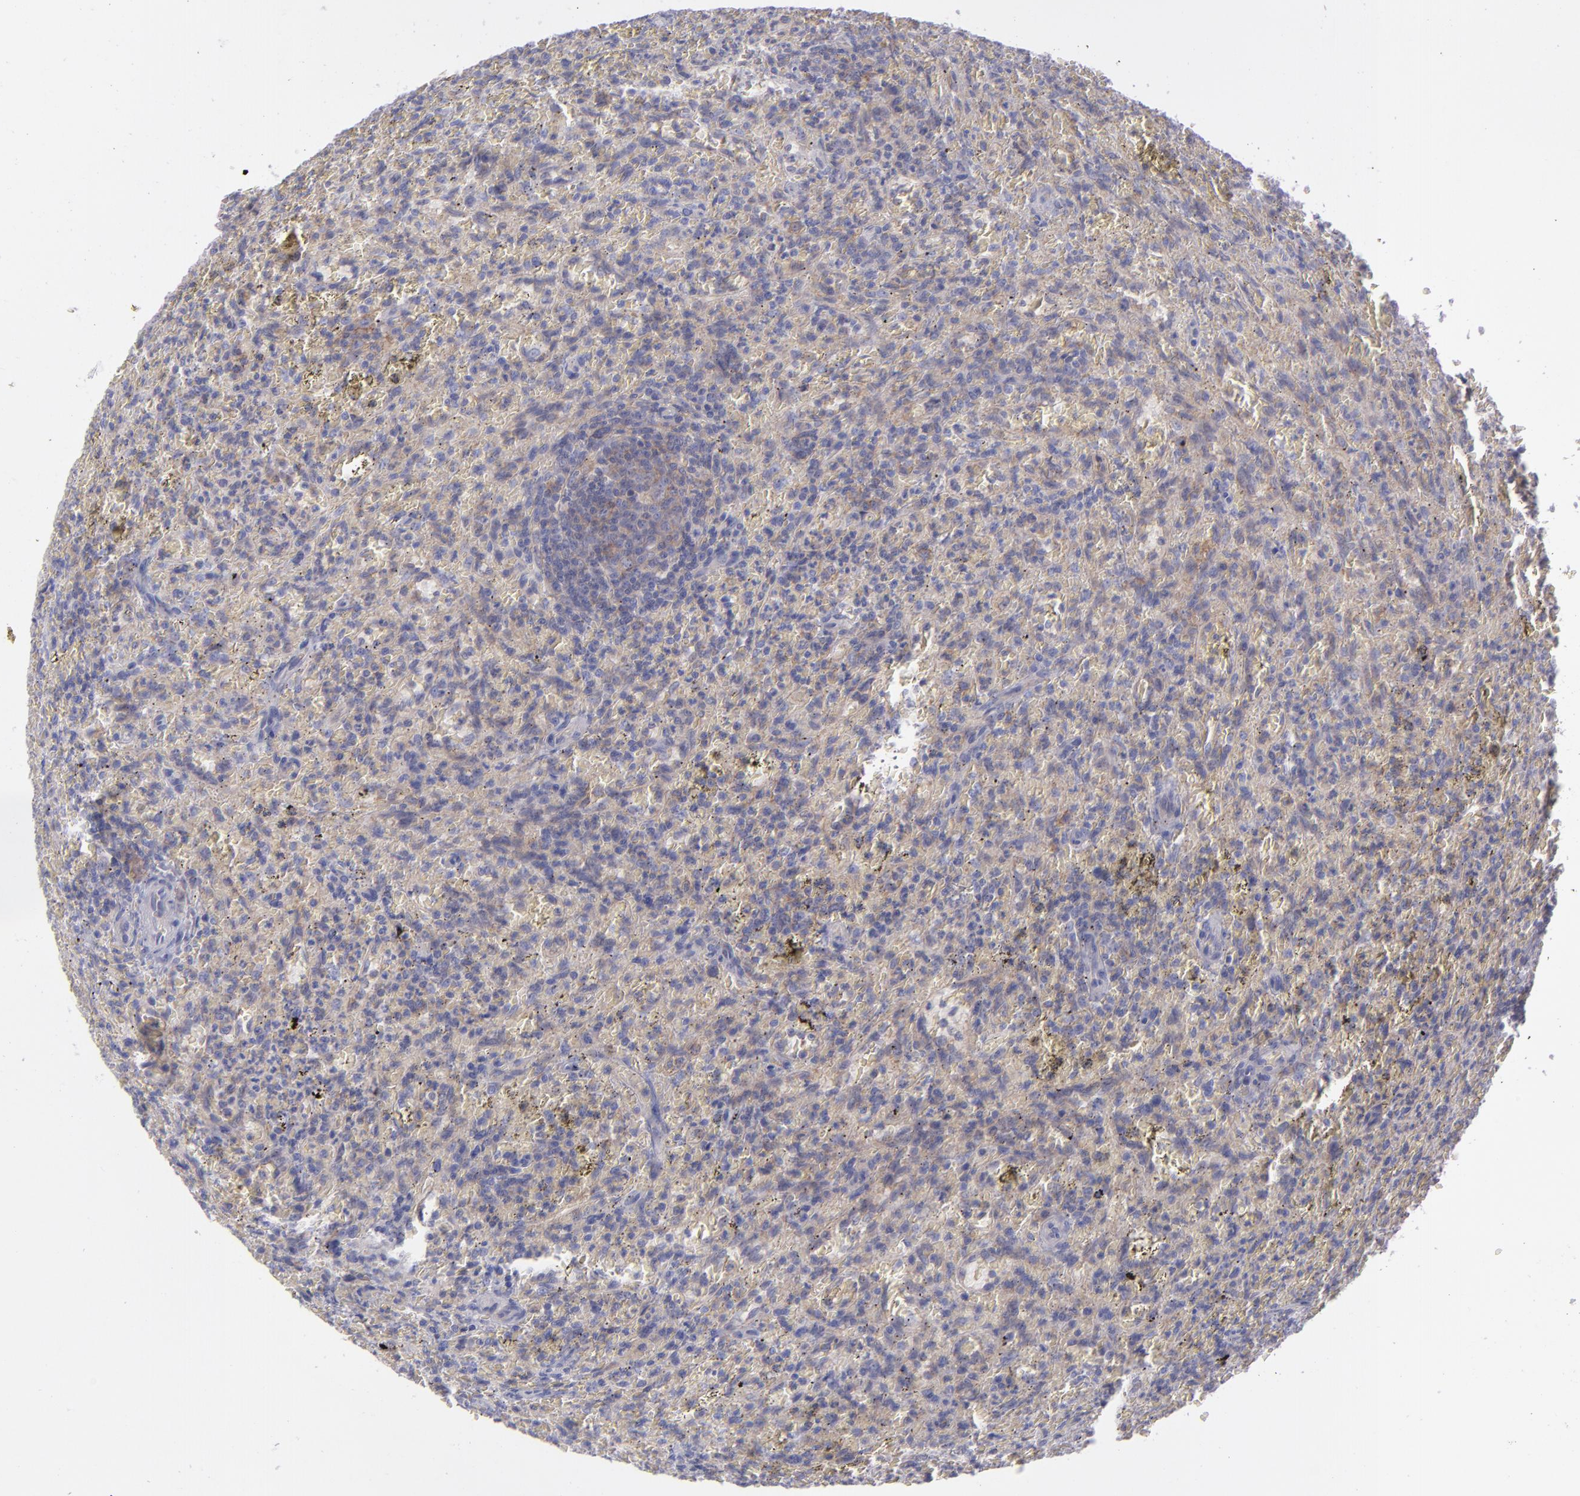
{"staining": {"intensity": "weak", "quantity": "<25%", "location": "cytoplasmic/membranous"}, "tissue": "lymphoma", "cell_type": "Tumor cells", "image_type": "cancer", "snomed": [{"axis": "morphology", "description": "Malignant lymphoma, non-Hodgkin's type, Low grade"}, {"axis": "topography", "description": "Spleen"}], "caption": "Lymphoma was stained to show a protein in brown. There is no significant staining in tumor cells. (DAB IHC visualized using brightfield microscopy, high magnification).", "gene": "BSG", "patient": {"sex": "female", "age": 64}}